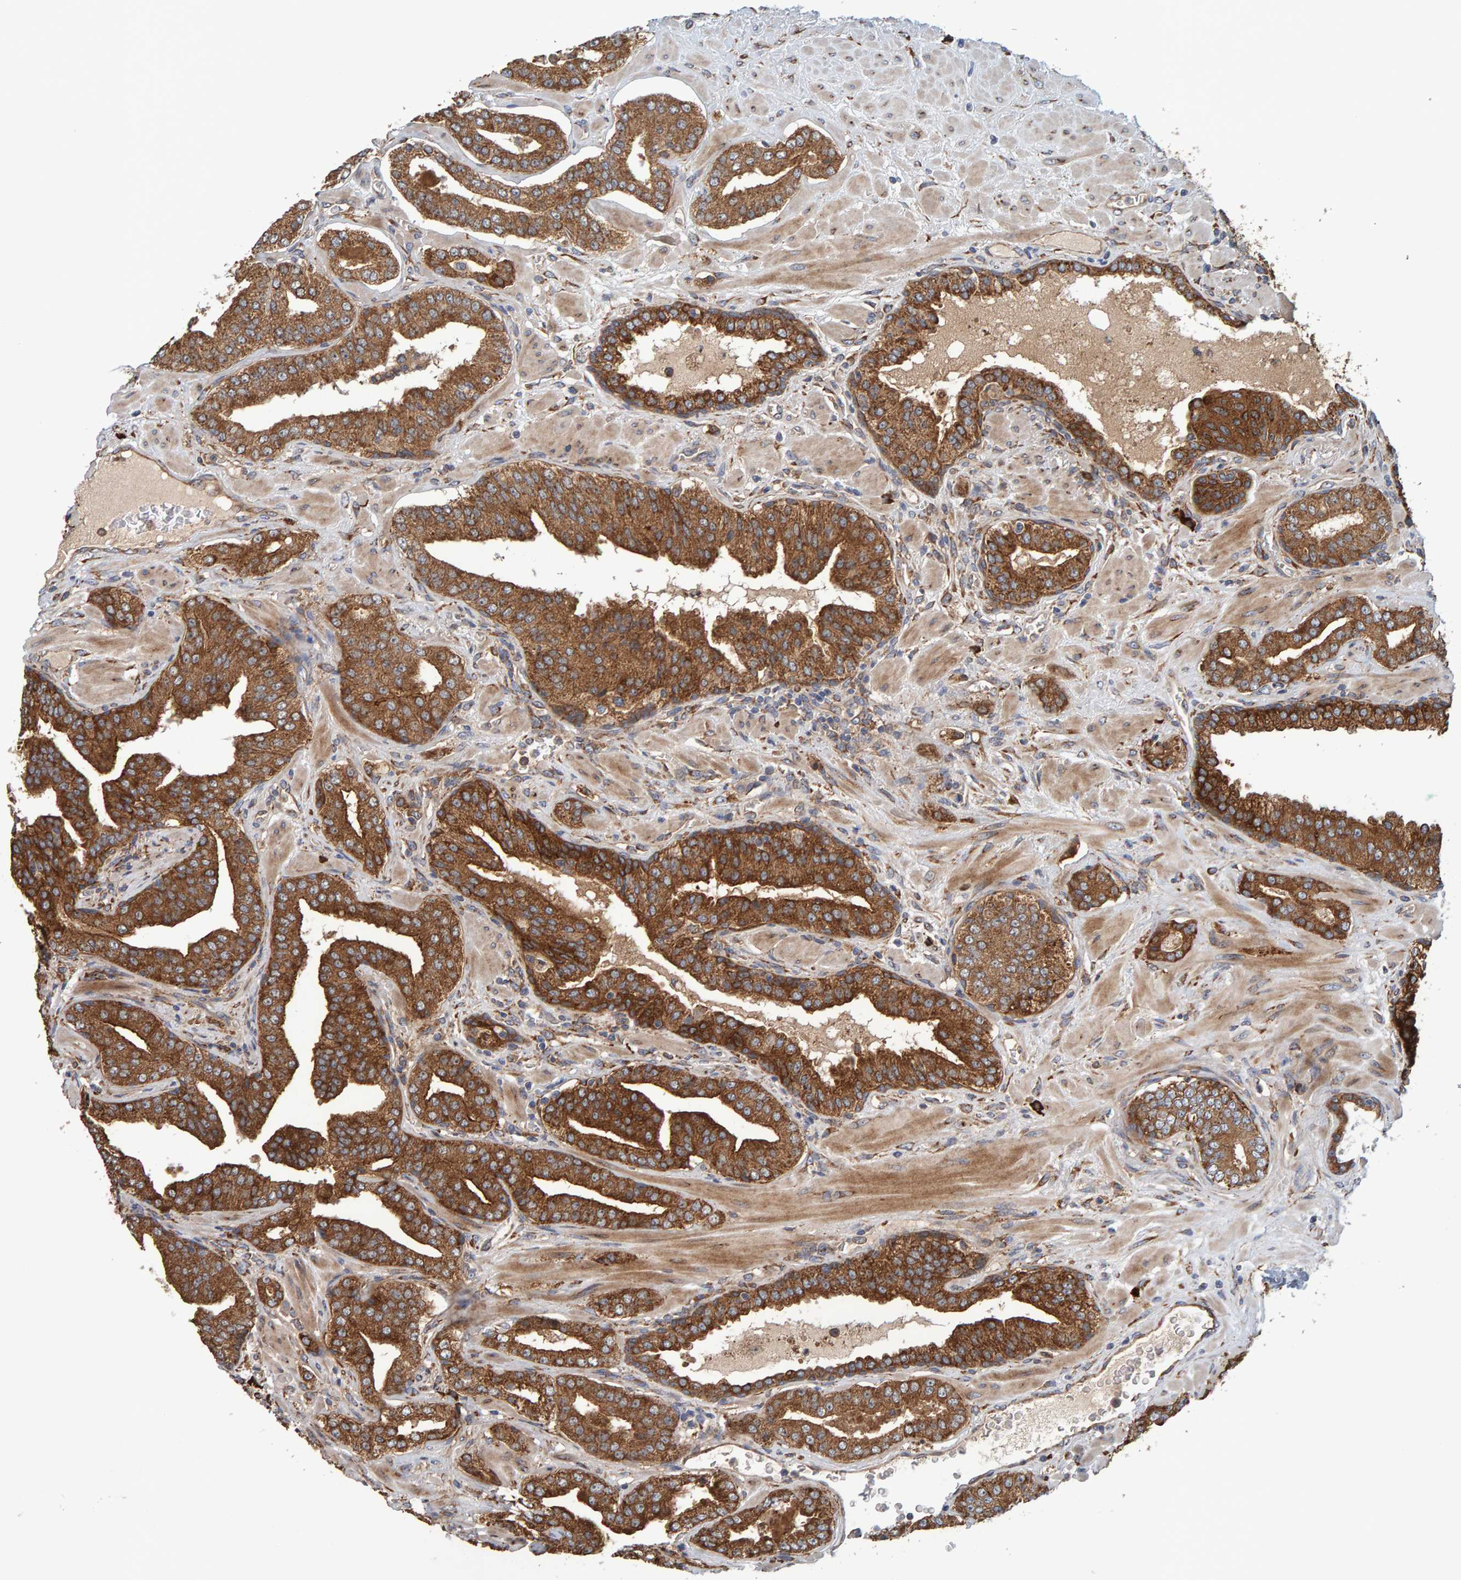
{"staining": {"intensity": "strong", "quantity": ">75%", "location": "cytoplasmic/membranous"}, "tissue": "prostate cancer", "cell_type": "Tumor cells", "image_type": "cancer", "snomed": [{"axis": "morphology", "description": "Adenocarcinoma, Low grade"}, {"axis": "topography", "description": "Prostate"}], "caption": "Immunohistochemical staining of human adenocarcinoma (low-grade) (prostate) reveals high levels of strong cytoplasmic/membranous expression in approximately >75% of tumor cells.", "gene": "BAIAP2", "patient": {"sex": "male", "age": 62}}